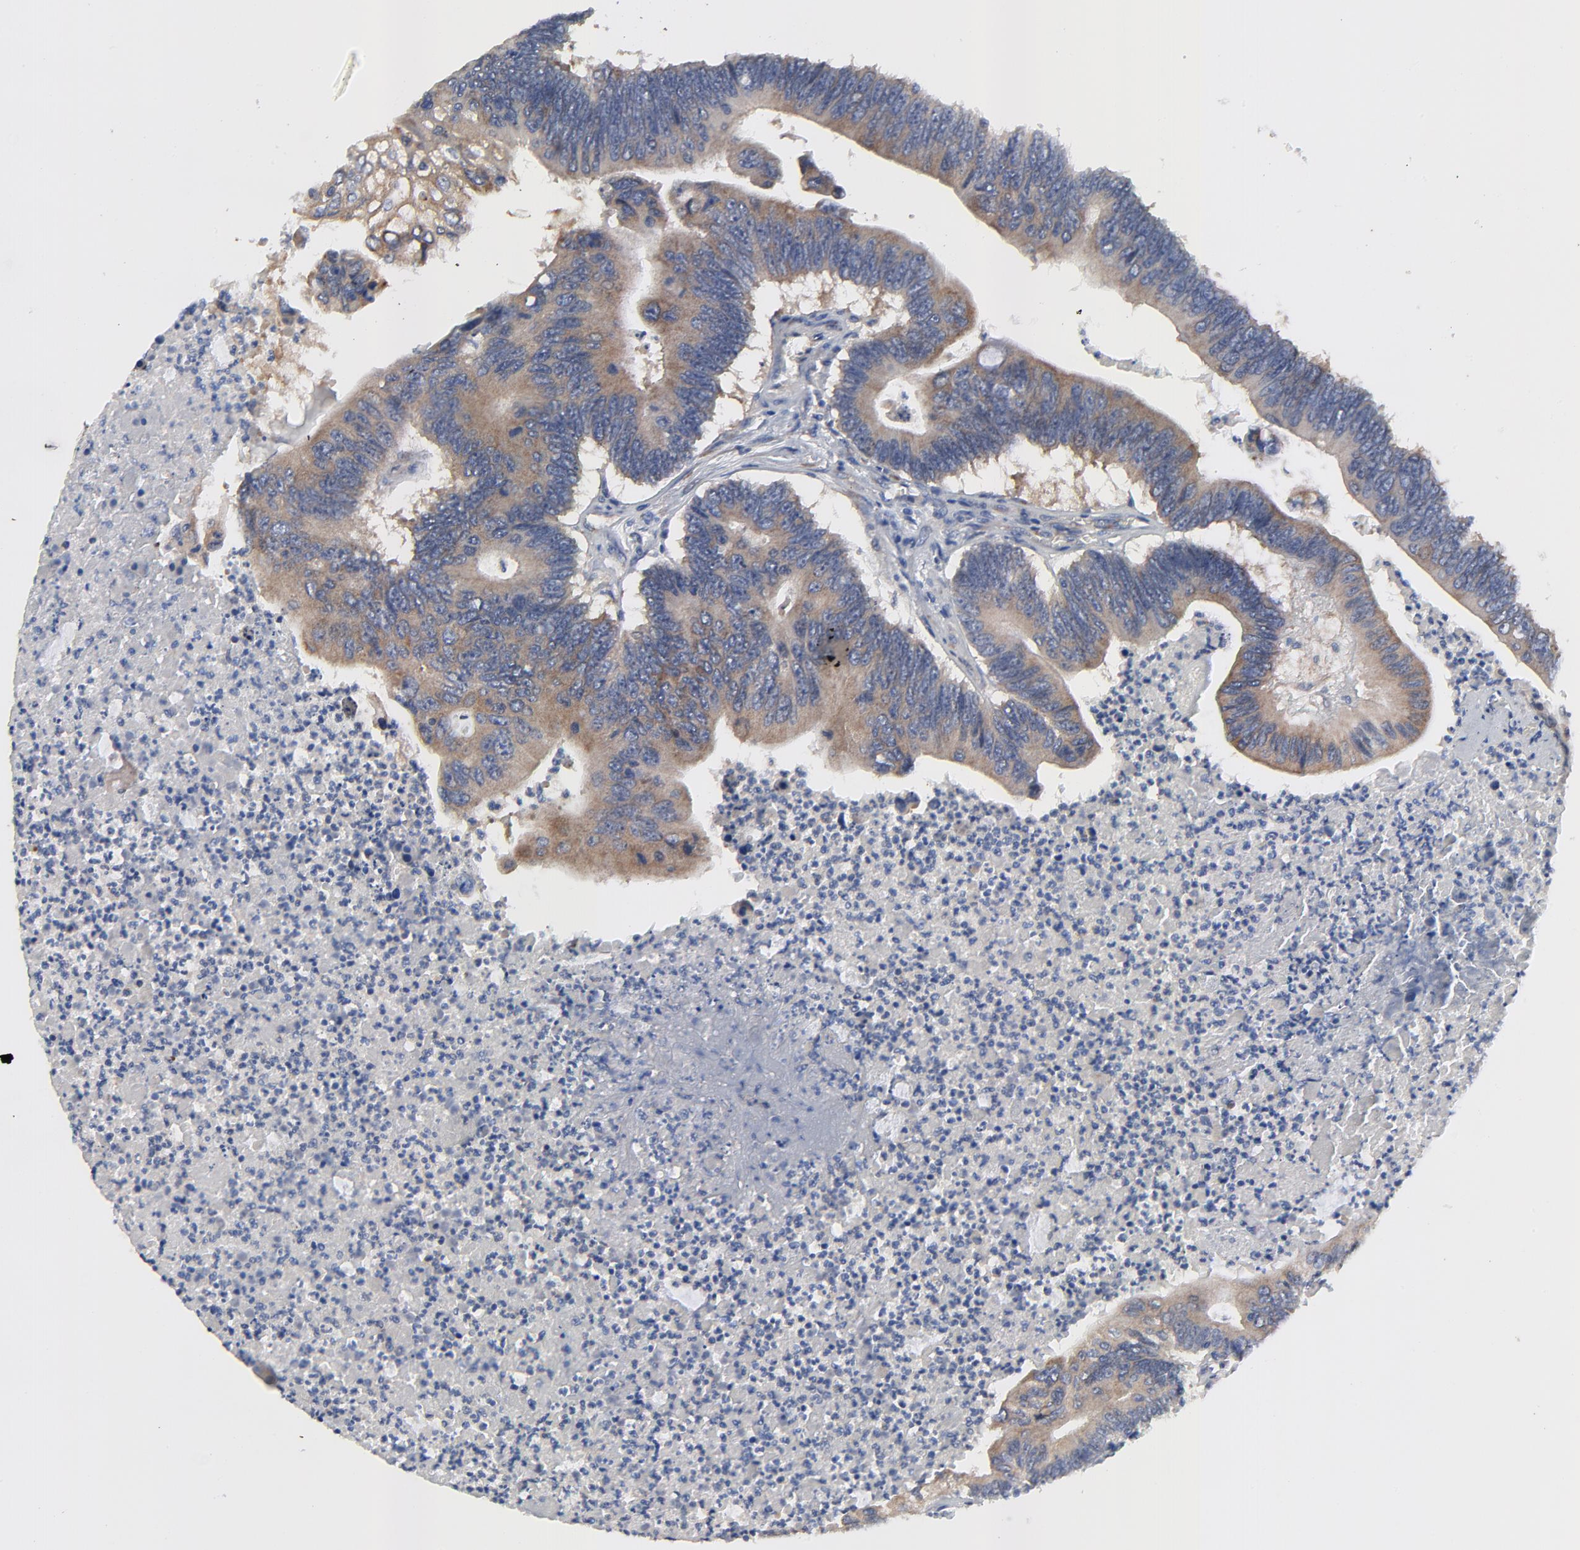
{"staining": {"intensity": "moderate", "quantity": ">75%", "location": "cytoplasmic/membranous"}, "tissue": "colorectal cancer", "cell_type": "Tumor cells", "image_type": "cancer", "snomed": [{"axis": "morphology", "description": "Adenocarcinoma, NOS"}, {"axis": "topography", "description": "Colon"}], "caption": "This micrograph demonstrates IHC staining of colorectal cancer (adenocarcinoma), with medium moderate cytoplasmic/membranous positivity in about >75% of tumor cells.", "gene": "VAV2", "patient": {"sex": "male", "age": 65}}